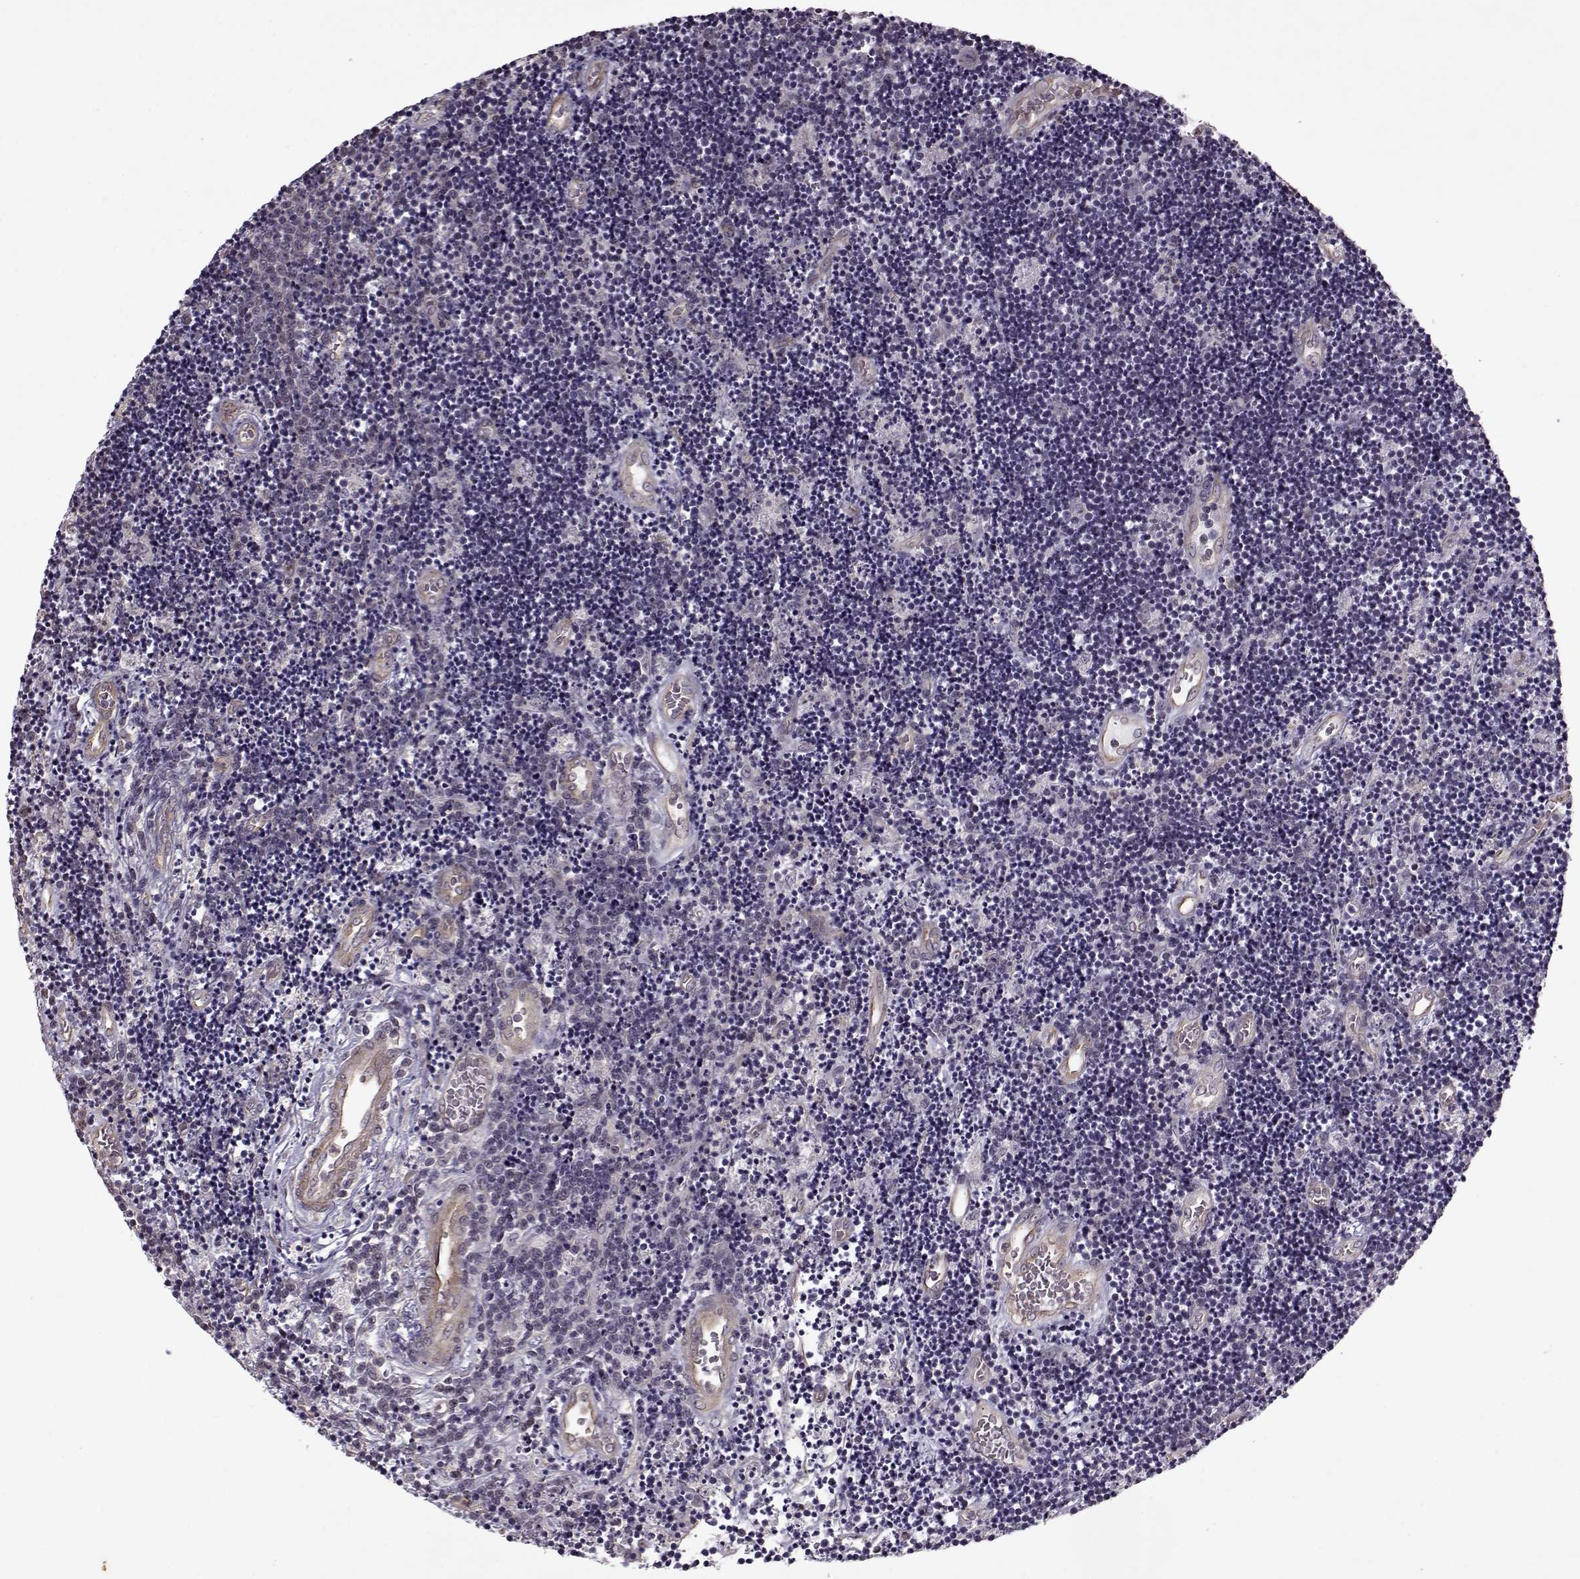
{"staining": {"intensity": "negative", "quantity": "none", "location": "none"}, "tissue": "lymphoma", "cell_type": "Tumor cells", "image_type": "cancer", "snomed": [{"axis": "morphology", "description": "Malignant lymphoma, non-Hodgkin's type, Low grade"}, {"axis": "topography", "description": "Brain"}], "caption": "DAB (3,3'-diaminobenzidine) immunohistochemical staining of lymphoma exhibits no significant positivity in tumor cells. (Brightfield microscopy of DAB immunohistochemistry at high magnification).", "gene": "KRT9", "patient": {"sex": "female", "age": 66}}